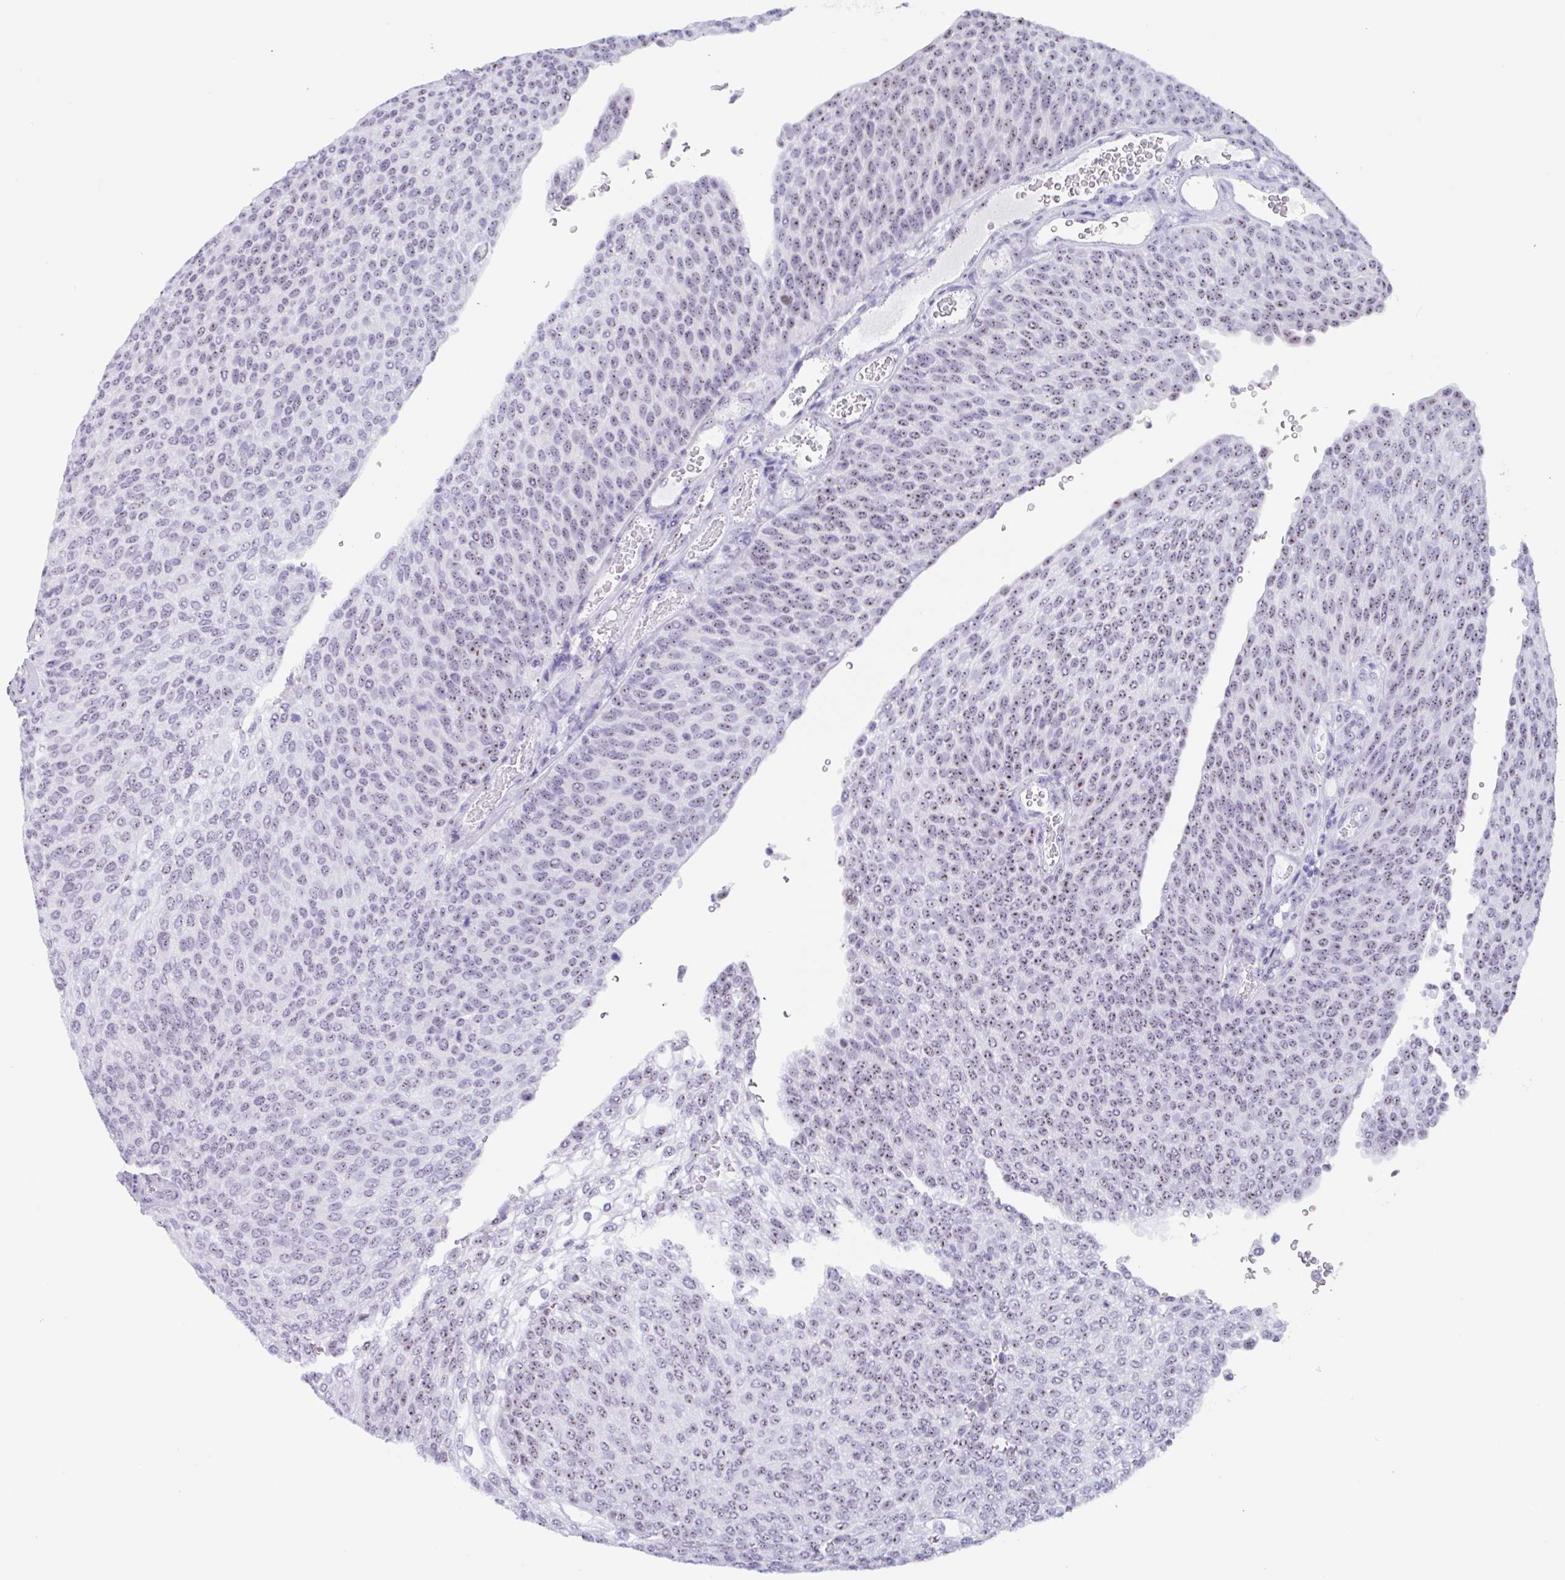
{"staining": {"intensity": "moderate", "quantity": "25%-75%", "location": "nuclear"}, "tissue": "urothelial cancer", "cell_type": "Tumor cells", "image_type": "cancer", "snomed": [{"axis": "morphology", "description": "Urothelial carcinoma, High grade"}, {"axis": "topography", "description": "Urinary bladder"}], "caption": "Protein expression by IHC shows moderate nuclear positivity in approximately 25%-75% of tumor cells in urothelial carcinoma (high-grade). Using DAB (brown) and hematoxylin (blue) stains, captured at high magnification using brightfield microscopy.", "gene": "LENG9", "patient": {"sex": "female", "age": 79}}